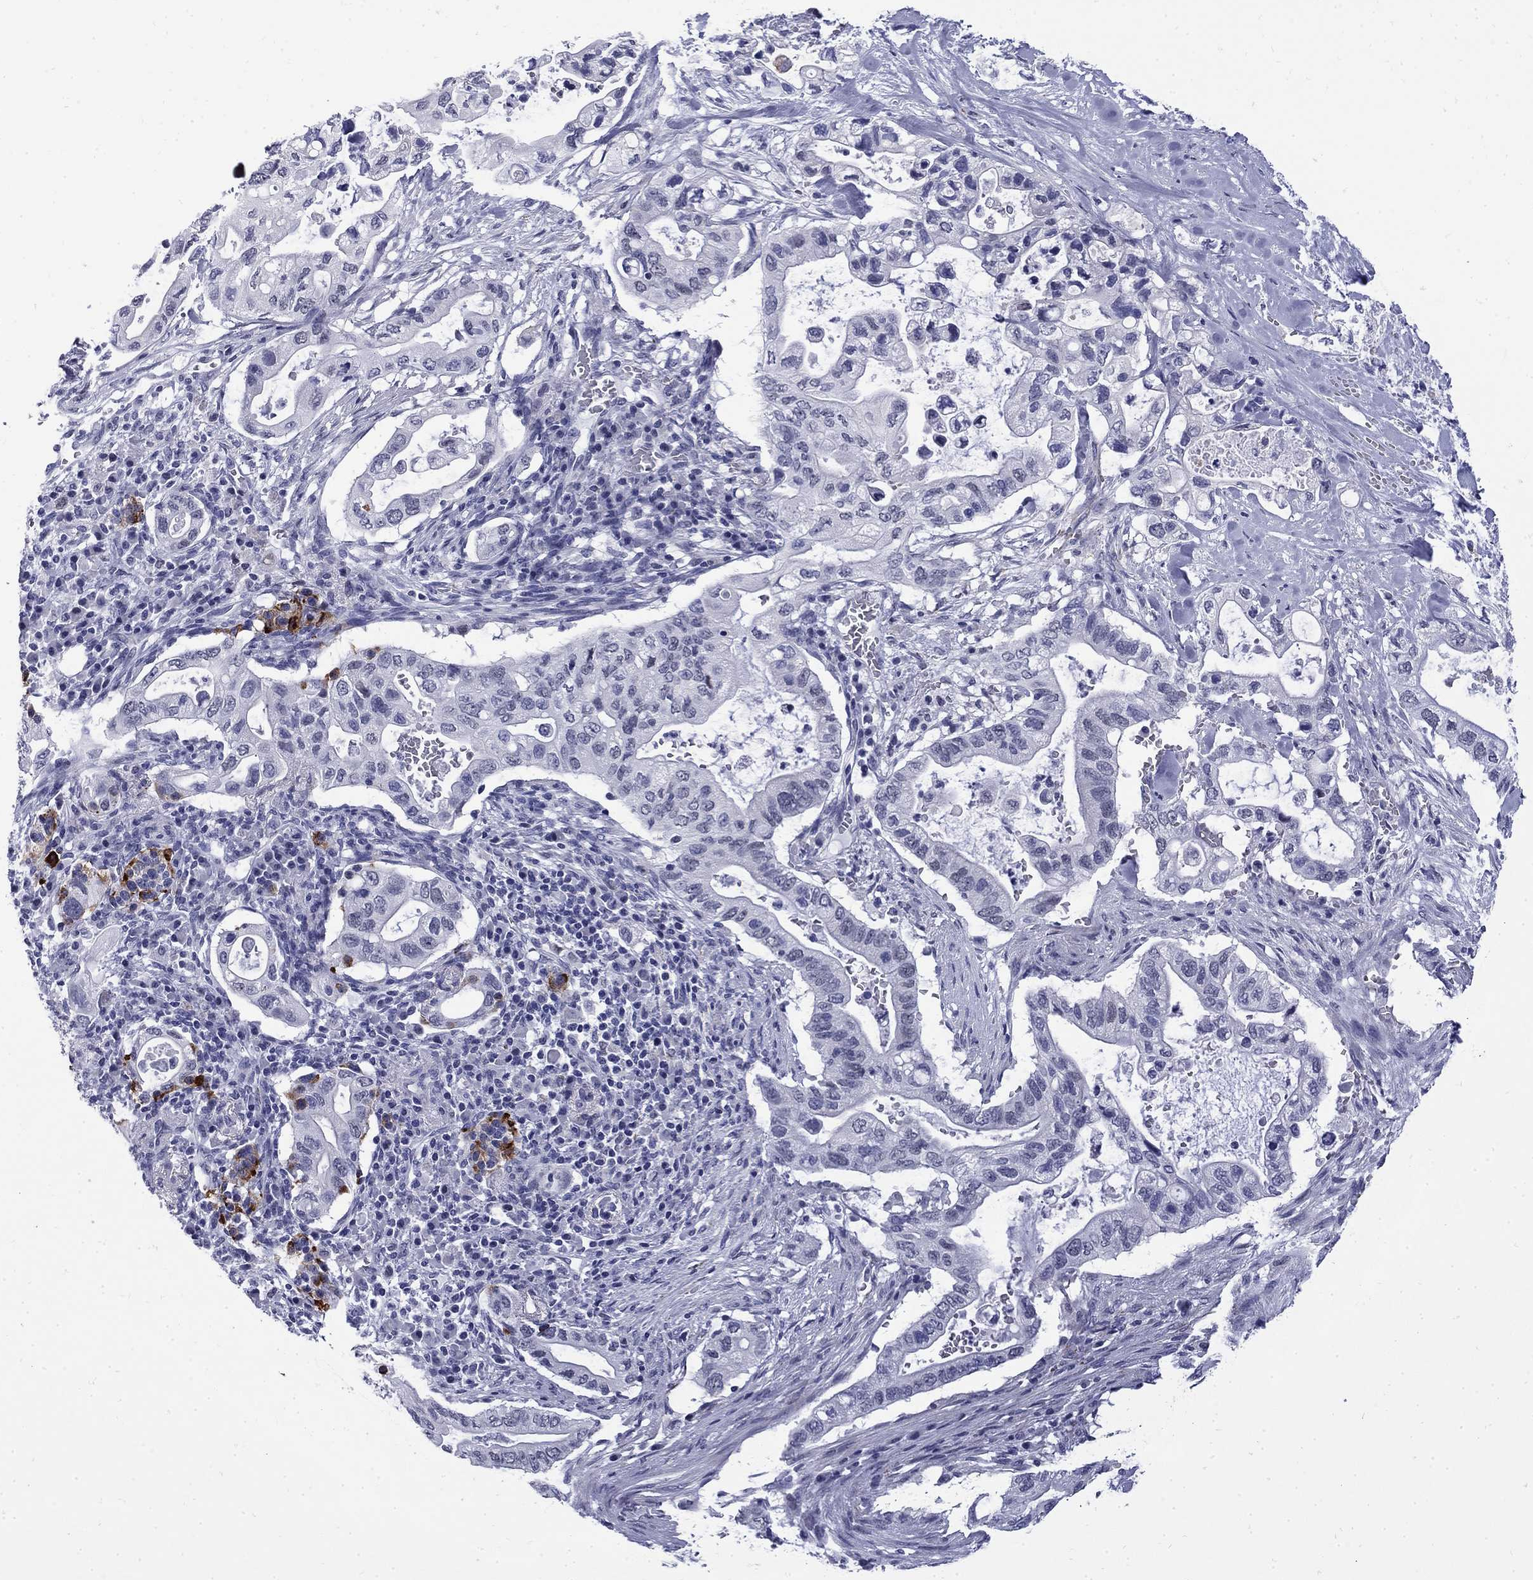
{"staining": {"intensity": "negative", "quantity": "none", "location": "none"}, "tissue": "pancreatic cancer", "cell_type": "Tumor cells", "image_type": "cancer", "snomed": [{"axis": "morphology", "description": "Adenocarcinoma, NOS"}, {"axis": "topography", "description": "Pancreas"}], "caption": "Tumor cells are negative for brown protein staining in pancreatic cancer.", "gene": "MGARP", "patient": {"sex": "female", "age": 72}}